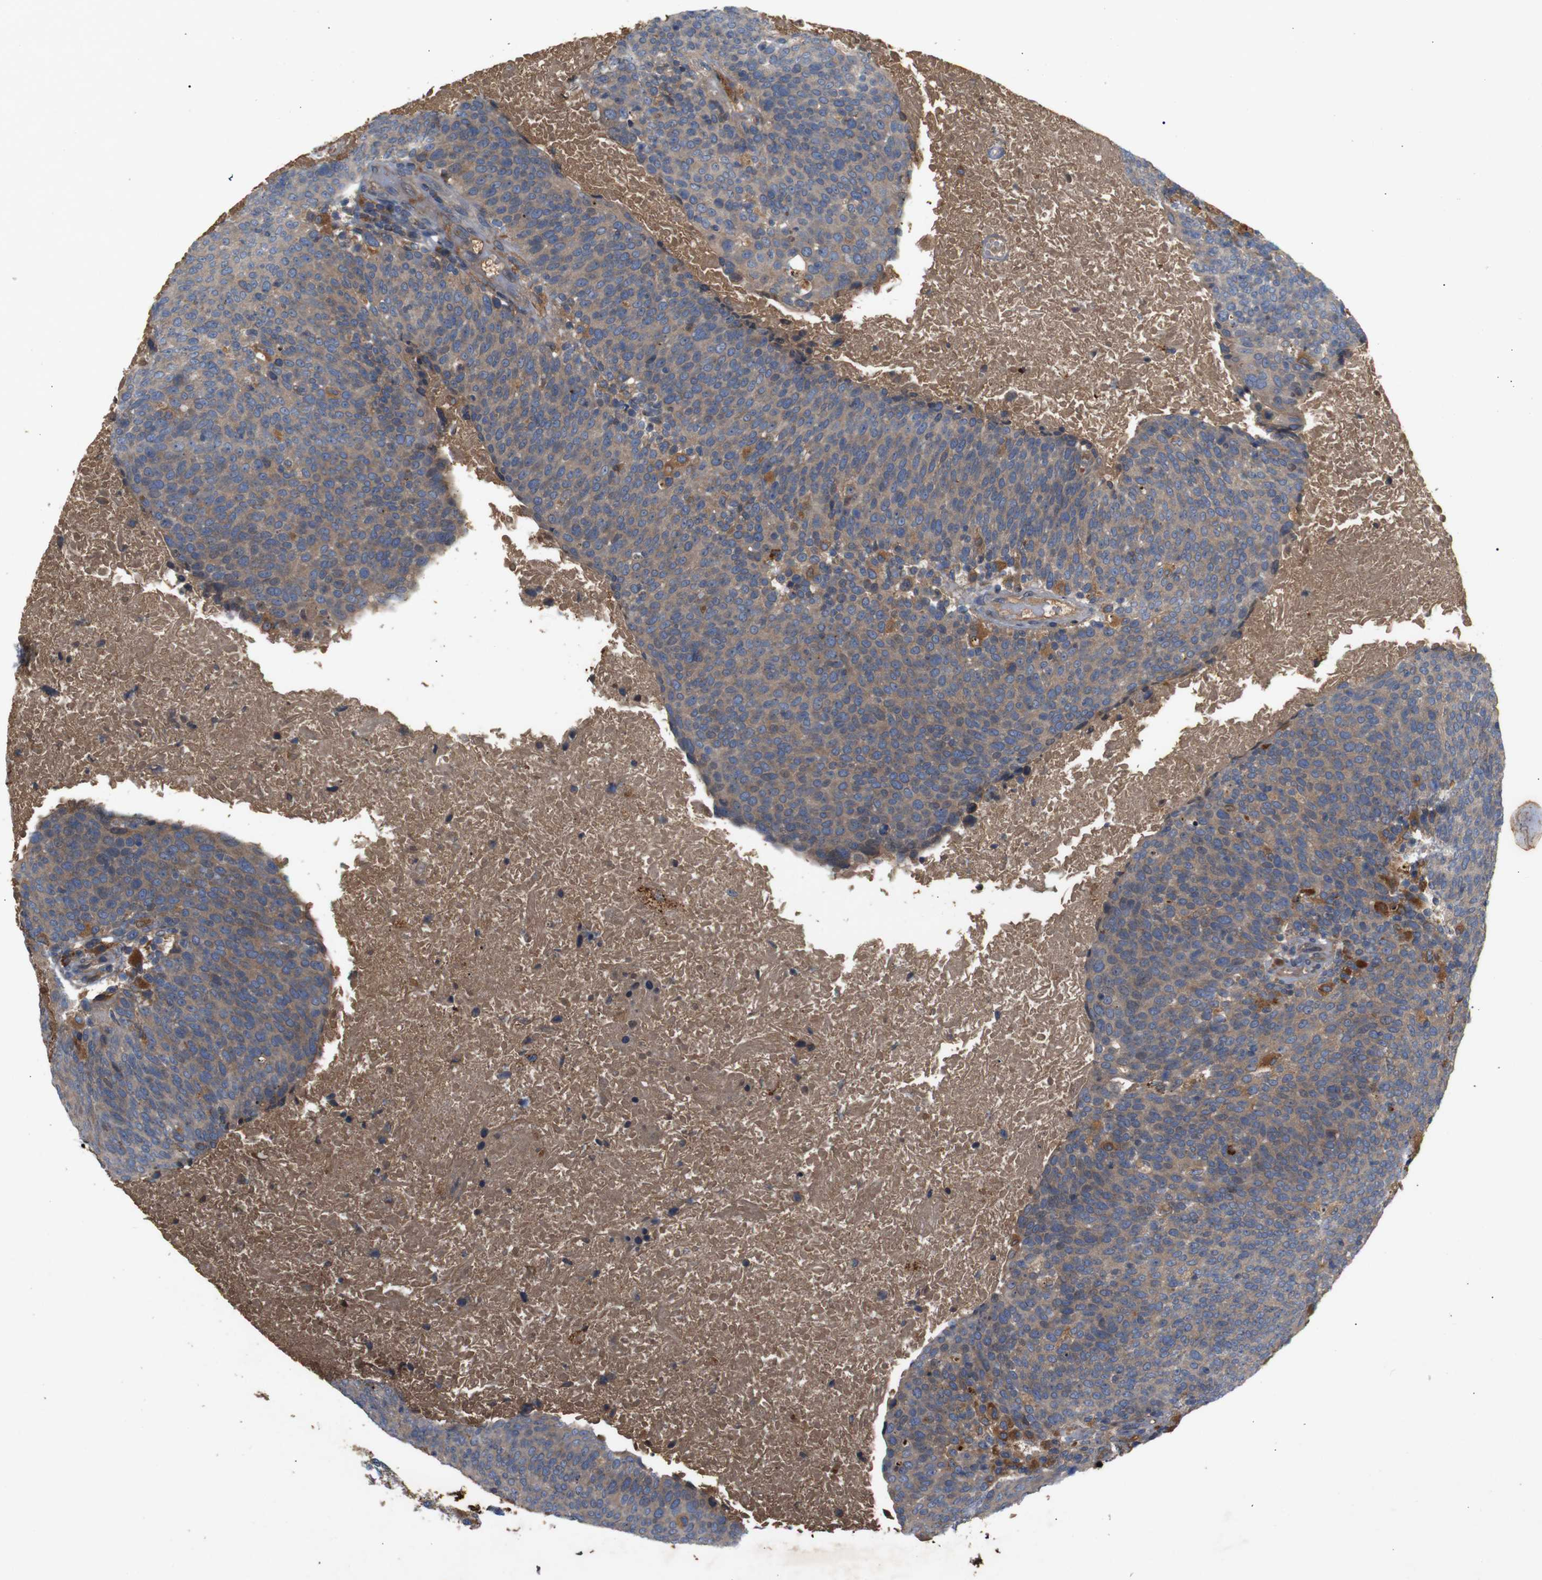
{"staining": {"intensity": "moderate", "quantity": ">75%", "location": "cytoplasmic/membranous"}, "tissue": "head and neck cancer", "cell_type": "Tumor cells", "image_type": "cancer", "snomed": [{"axis": "morphology", "description": "Squamous cell carcinoma, NOS"}, {"axis": "morphology", "description": "Squamous cell carcinoma, metastatic, NOS"}, {"axis": "topography", "description": "Lymph node"}, {"axis": "topography", "description": "Head-Neck"}], "caption": "Head and neck cancer (metastatic squamous cell carcinoma) tissue shows moderate cytoplasmic/membranous staining in about >75% of tumor cells, visualized by immunohistochemistry. (IHC, brightfield microscopy, high magnification).", "gene": "PTPN1", "patient": {"sex": "male", "age": 62}}